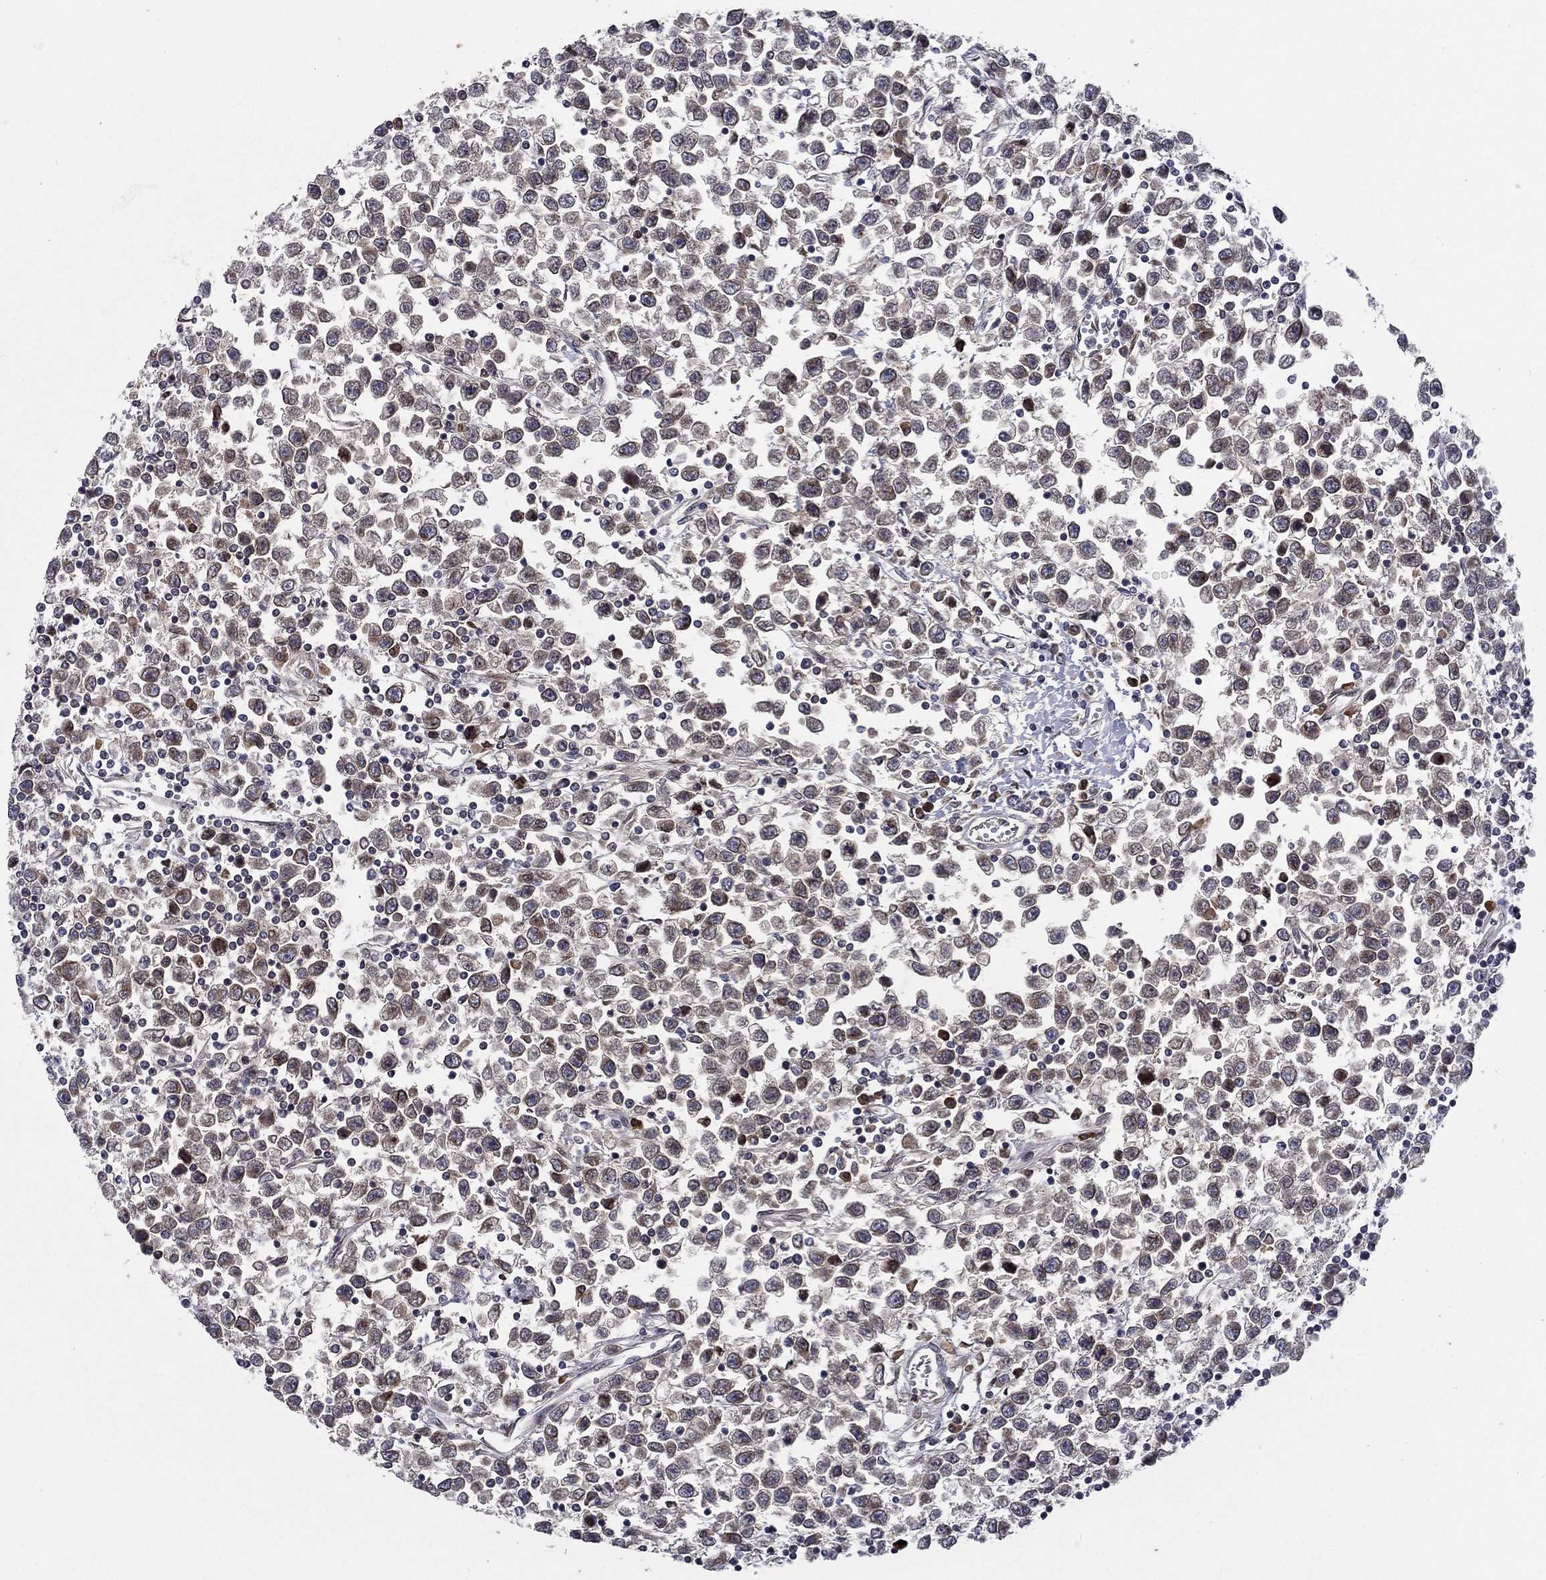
{"staining": {"intensity": "moderate", "quantity": "<25%", "location": "cytoplasmic/membranous,nuclear"}, "tissue": "testis cancer", "cell_type": "Tumor cells", "image_type": "cancer", "snomed": [{"axis": "morphology", "description": "Seminoma, NOS"}, {"axis": "topography", "description": "Testis"}], "caption": "Testis seminoma tissue shows moderate cytoplasmic/membranous and nuclear staining in about <25% of tumor cells", "gene": "CETN3", "patient": {"sex": "male", "age": 34}}